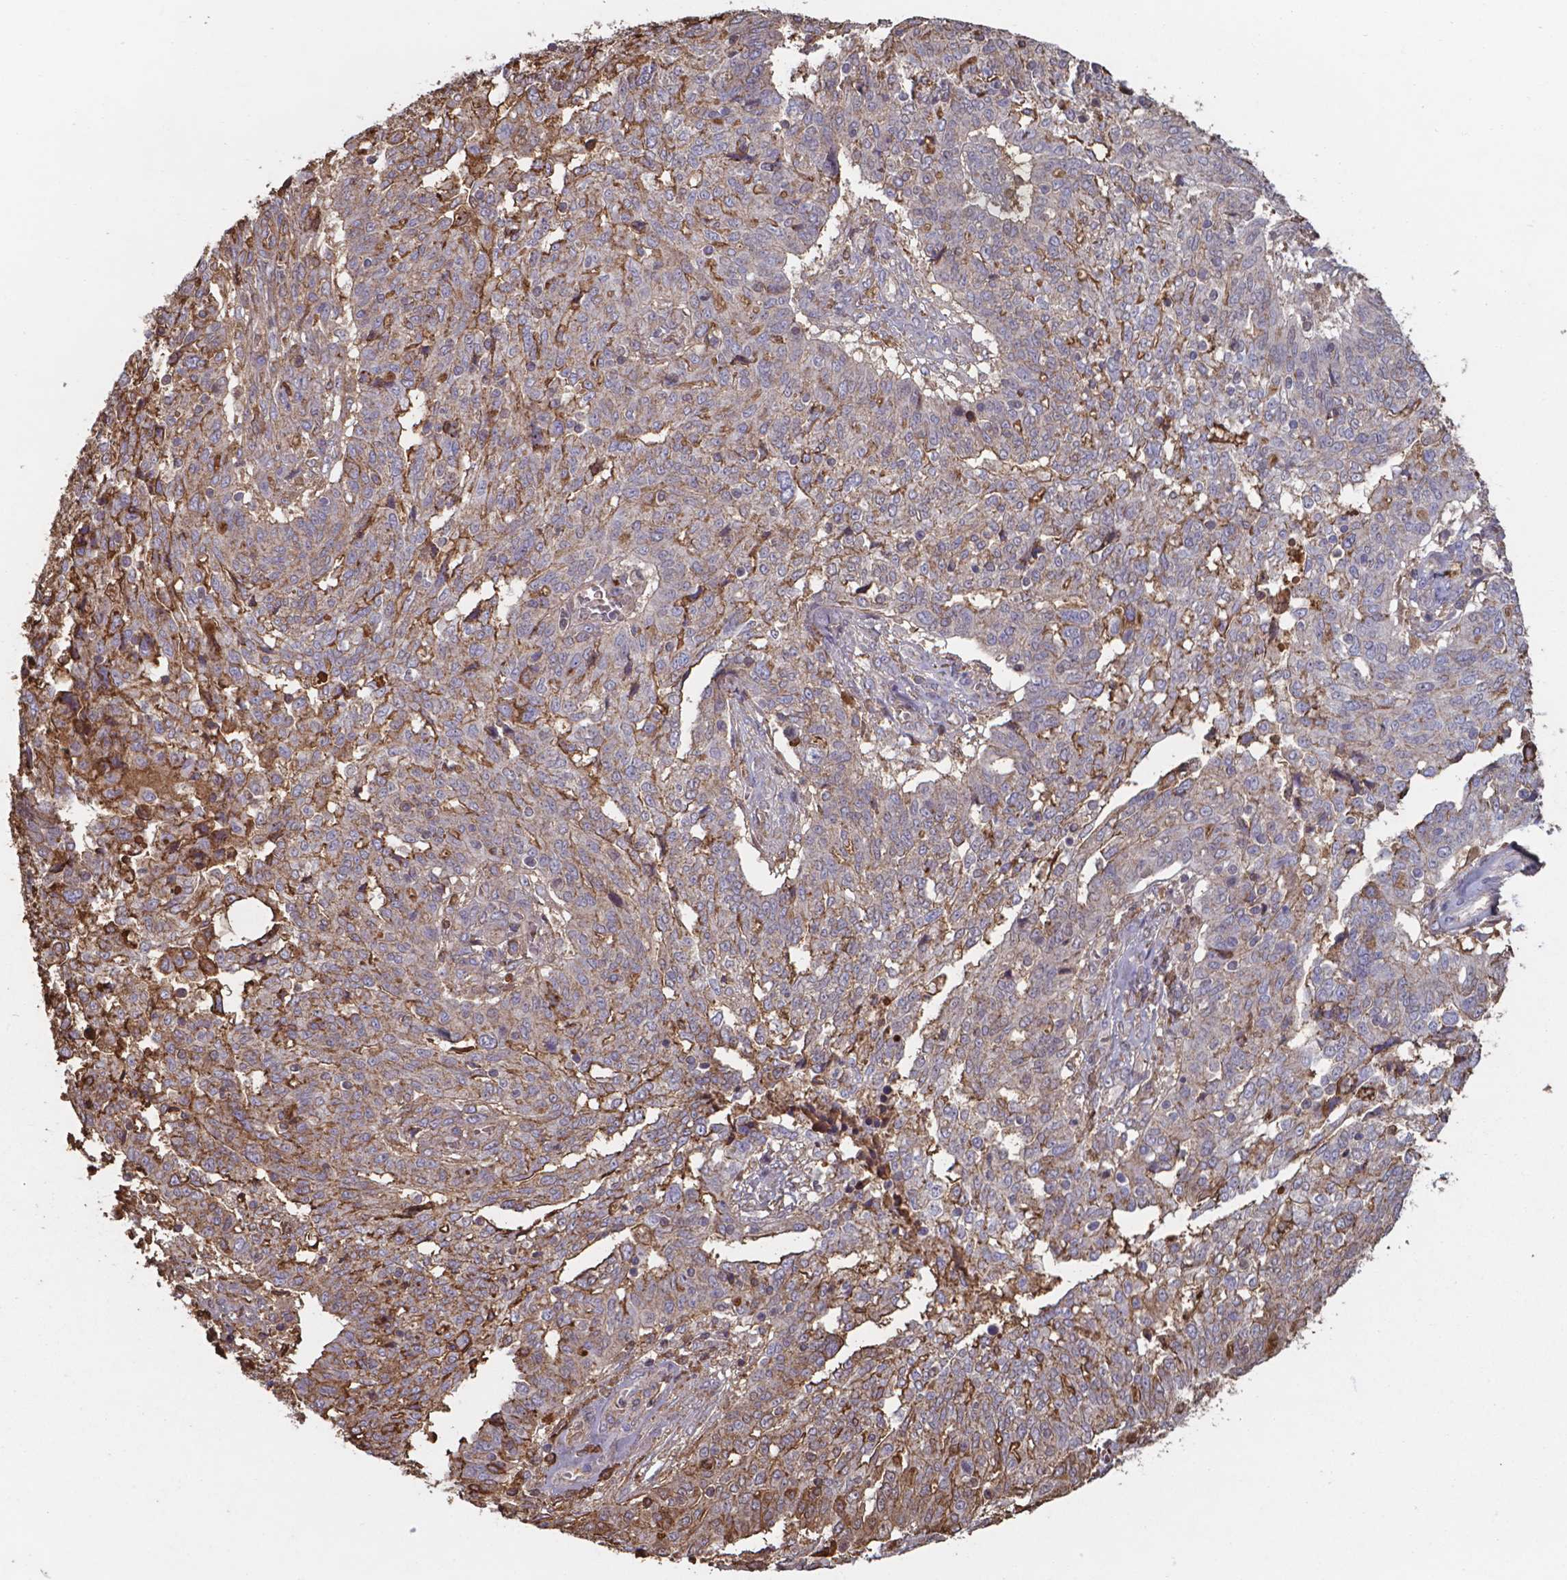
{"staining": {"intensity": "moderate", "quantity": ">75%", "location": "cytoplasmic/membranous"}, "tissue": "ovarian cancer", "cell_type": "Tumor cells", "image_type": "cancer", "snomed": [{"axis": "morphology", "description": "Cystadenocarcinoma, serous, NOS"}, {"axis": "topography", "description": "Ovary"}], "caption": "Protein analysis of ovarian cancer (serous cystadenocarcinoma) tissue reveals moderate cytoplasmic/membranous positivity in approximately >75% of tumor cells.", "gene": "SERPINA1", "patient": {"sex": "female", "age": 67}}